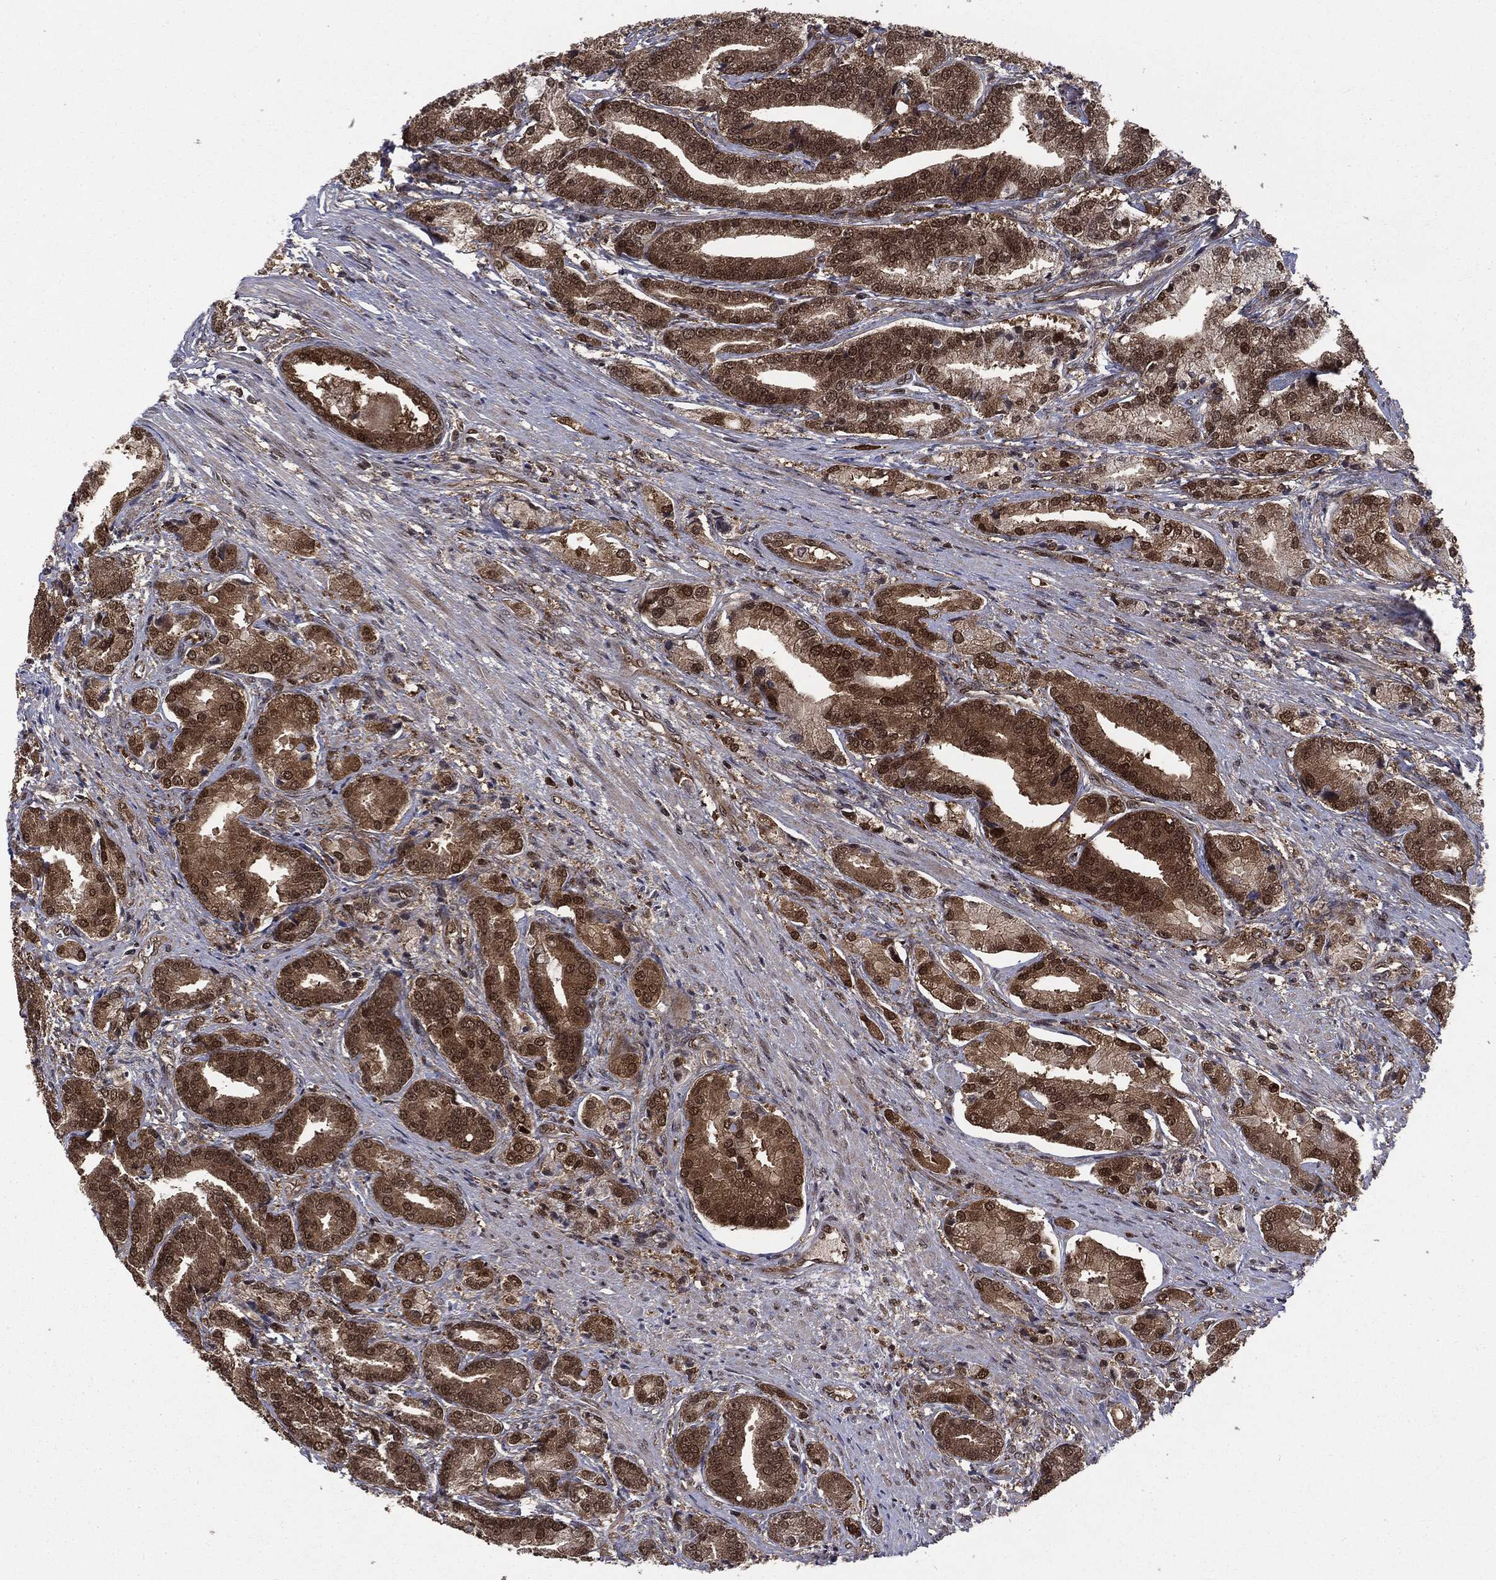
{"staining": {"intensity": "moderate", "quantity": ">75%", "location": "cytoplasmic/membranous,nuclear"}, "tissue": "prostate cancer", "cell_type": "Tumor cells", "image_type": "cancer", "snomed": [{"axis": "morphology", "description": "Adenocarcinoma, High grade"}, {"axis": "topography", "description": "Prostate and seminal vesicle, NOS"}], "caption": "Immunohistochemistry (IHC) (DAB) staining of prostate adenocarcinoma (high-grade) reveals moderate cytoplasmic/membranous and nuclear protein staining in approximately >75% of tumor cells. Immunohistochemistry (IHC) stains the protein of interest in brown and the nuclei are stained blue.", "gene": "PTPA", "patient": {"sex": "male", "age": 61}}